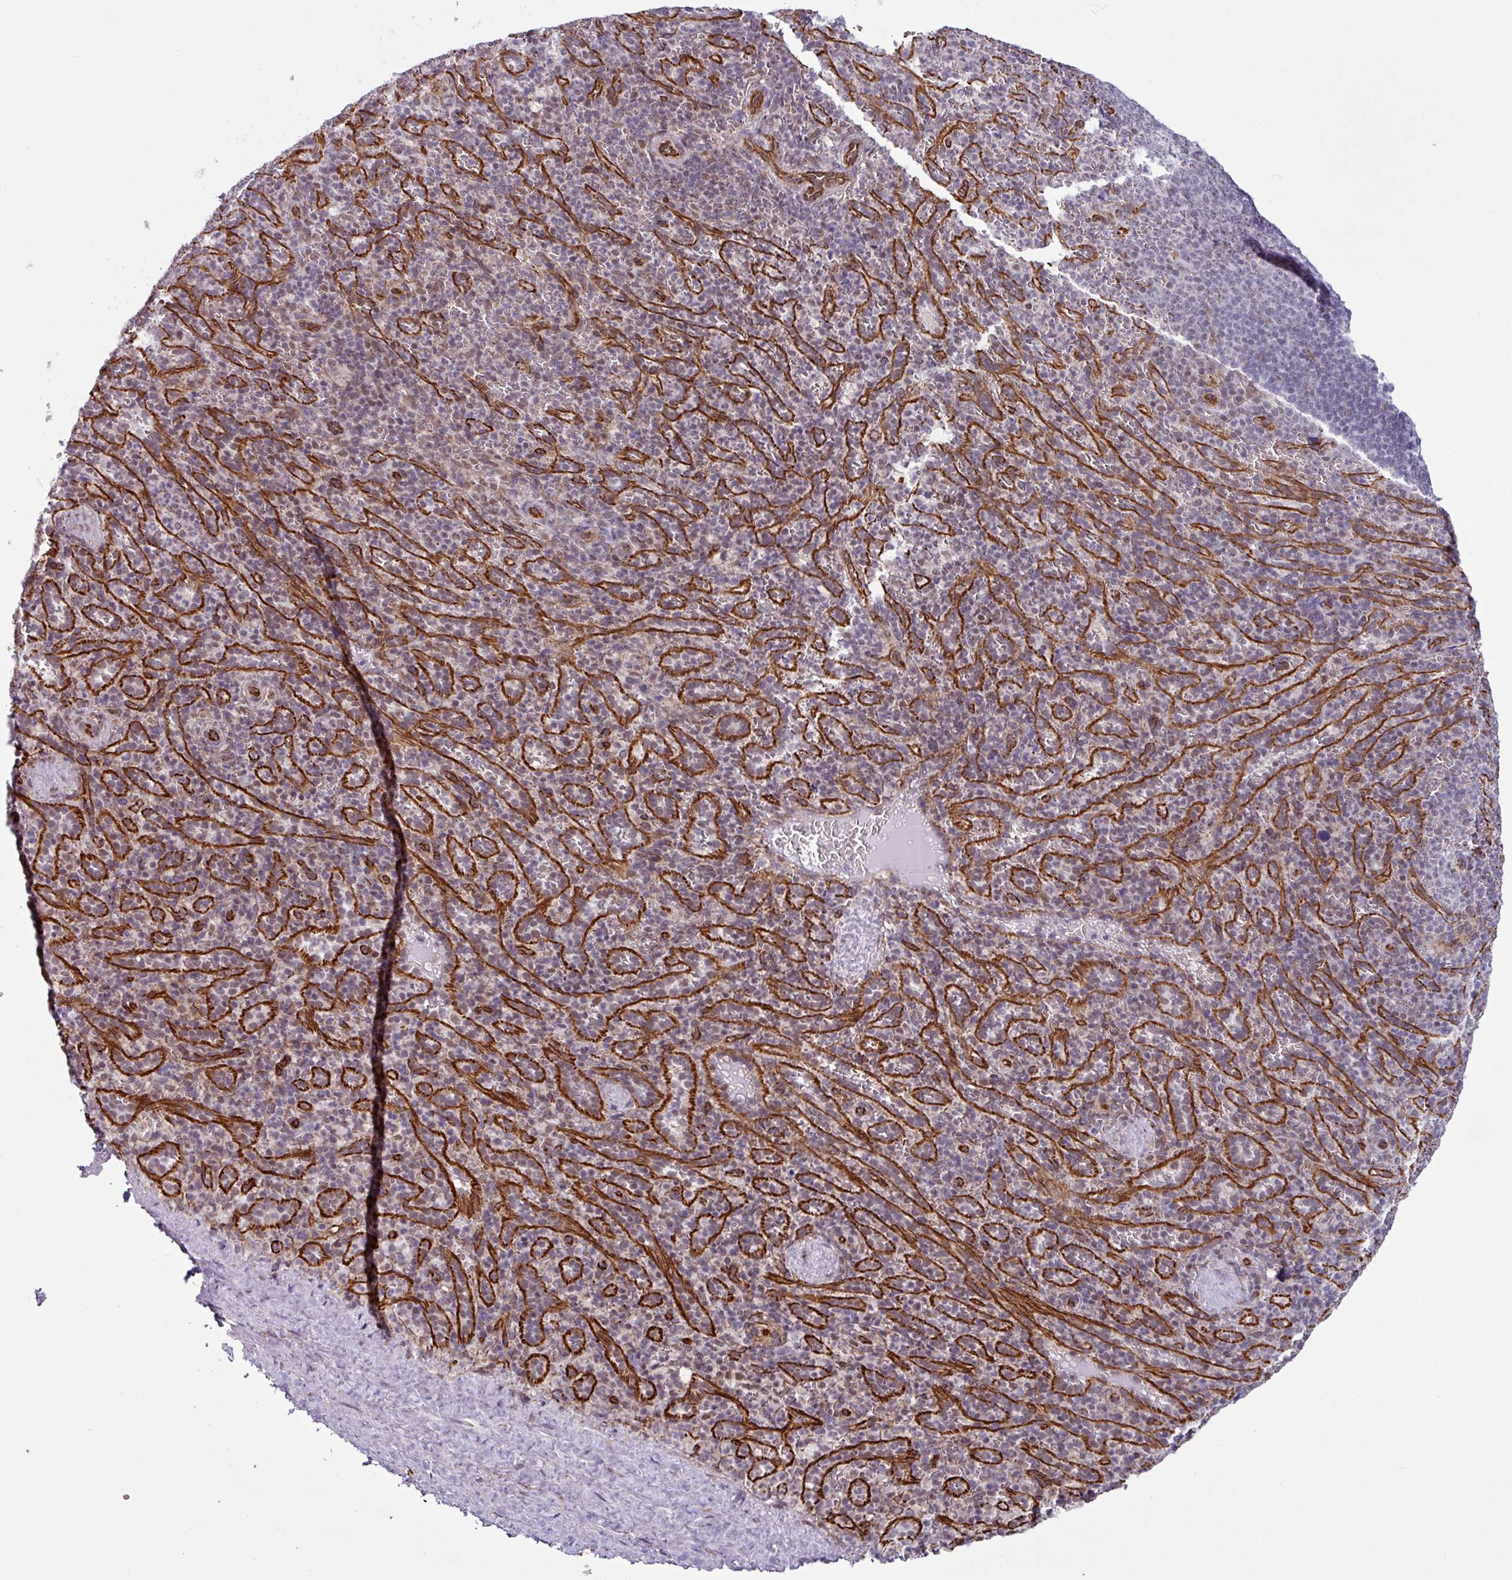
{"staining": {"intensity": "weak", "quantity": "<25%", "location": "cytoplasmic/membranous"}, "tissue": "spleen", "cell_type": "Cells in red pulp", "image_type": "normal", "snomed": [{"axis": "morphology", "description": "Normal tissue, NOS"}, {"axis": "topography", "description": "Spleen"}], "caption": "IHC photomicrograph of benign spleen: spleen stained with DAB (3,3'-diaminobenzidine) demonstrates no significant protein expression in cells in red pulp.", "gene": "CHD3", "patient": {"sex": "female", "age": 21}}